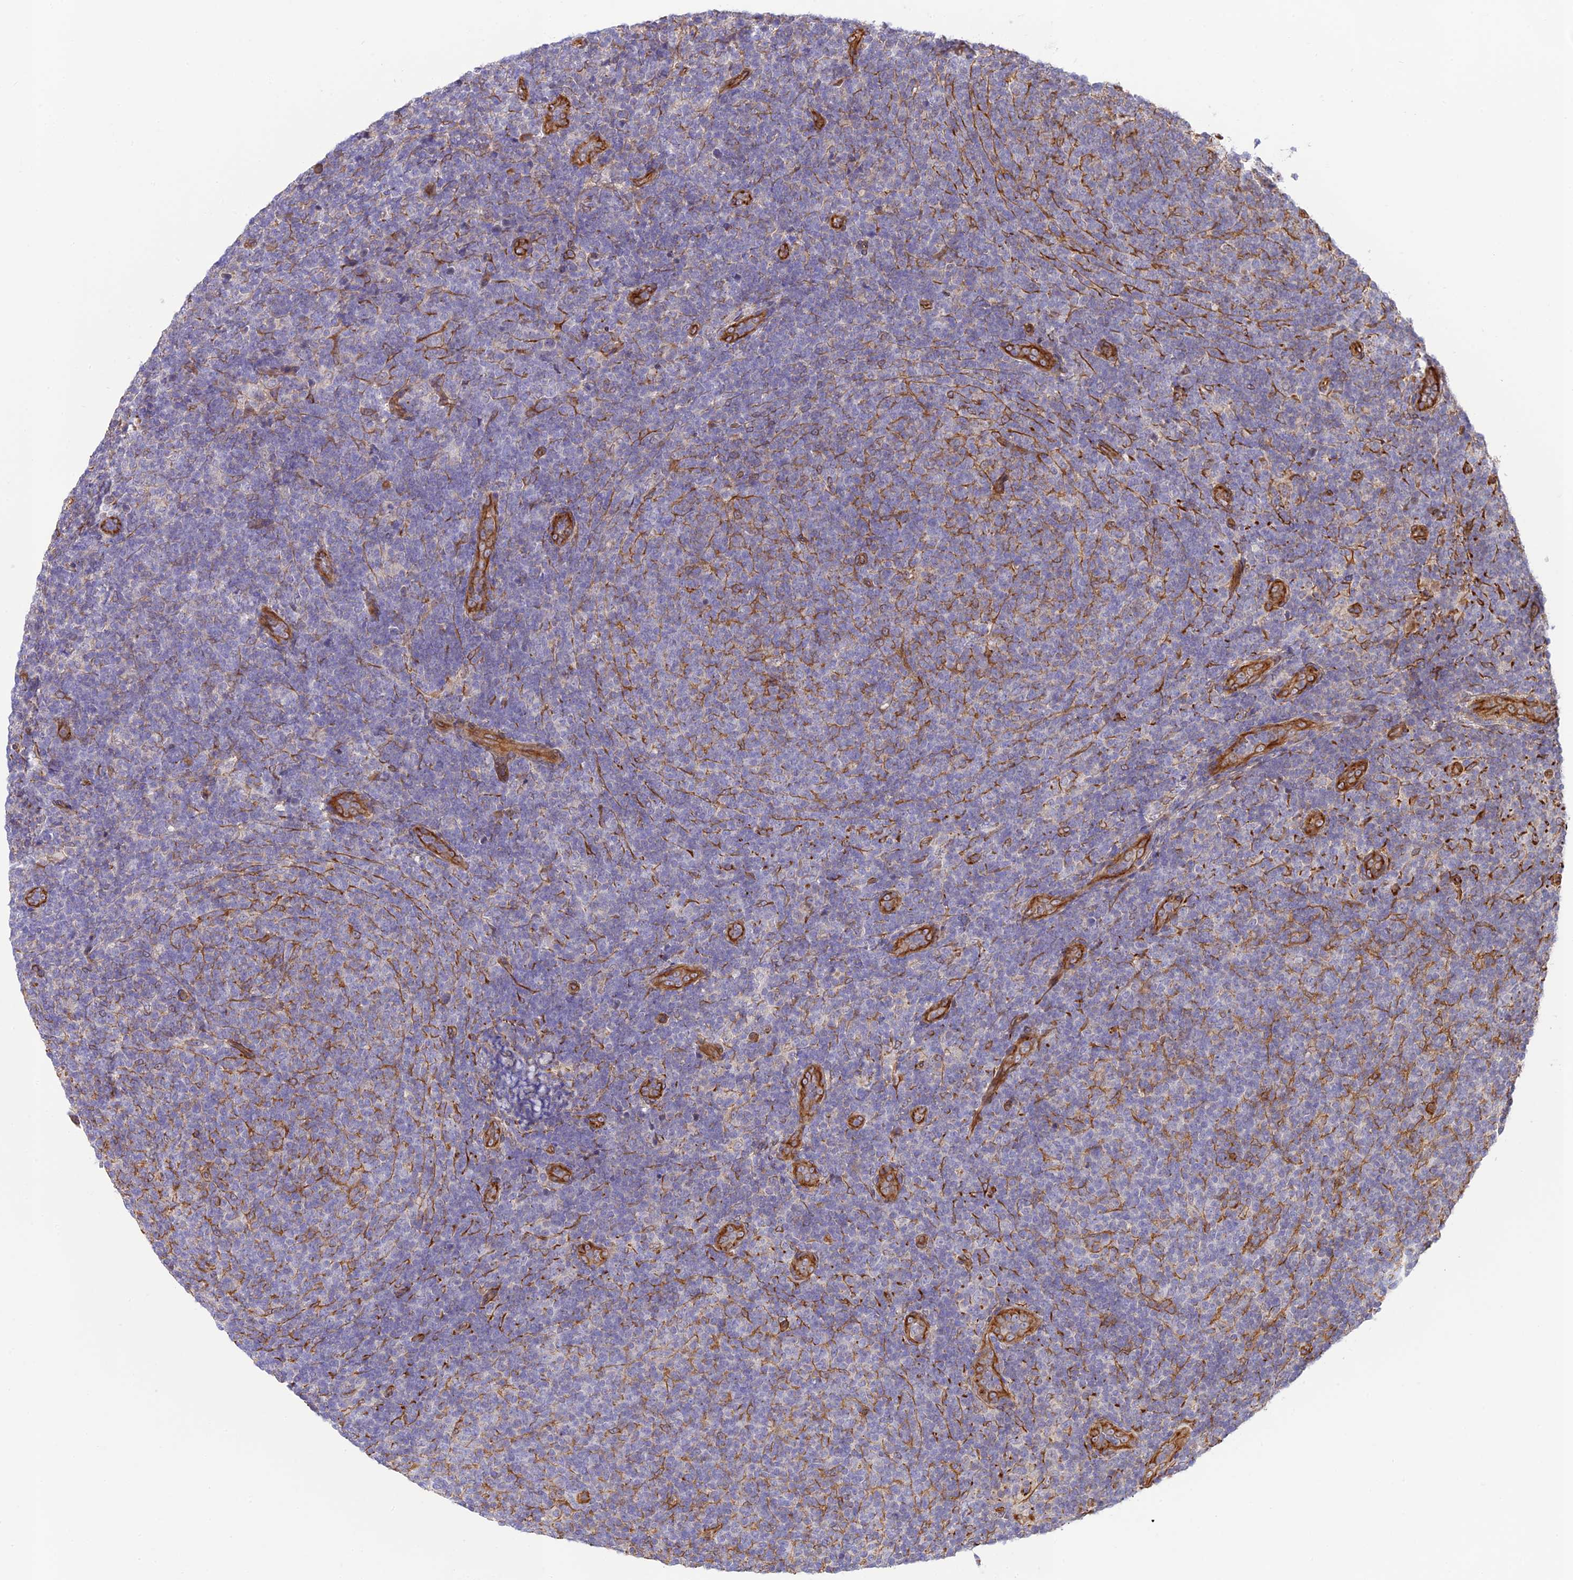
{"staining": {"intensity": "negative", "quantity": "none", "location": "none"}, "tissue": "lymphoma", "cell_type": "Tumor cells", "image_type": "cancer", "snomed": [{"axis": "morphology", "description": "Malignant lymphoma, non-Hodgkin's type, Low grade"}, {"axis": "topography", "description": "Lymph node"}], "caption": "A micrograph of human low-grade malignant lymphoma, non-Hodgkin's type is negative for staining in tumor cells.", "gene": "EXOC3L4", "patient": {"sex": "male", "age": 66}}